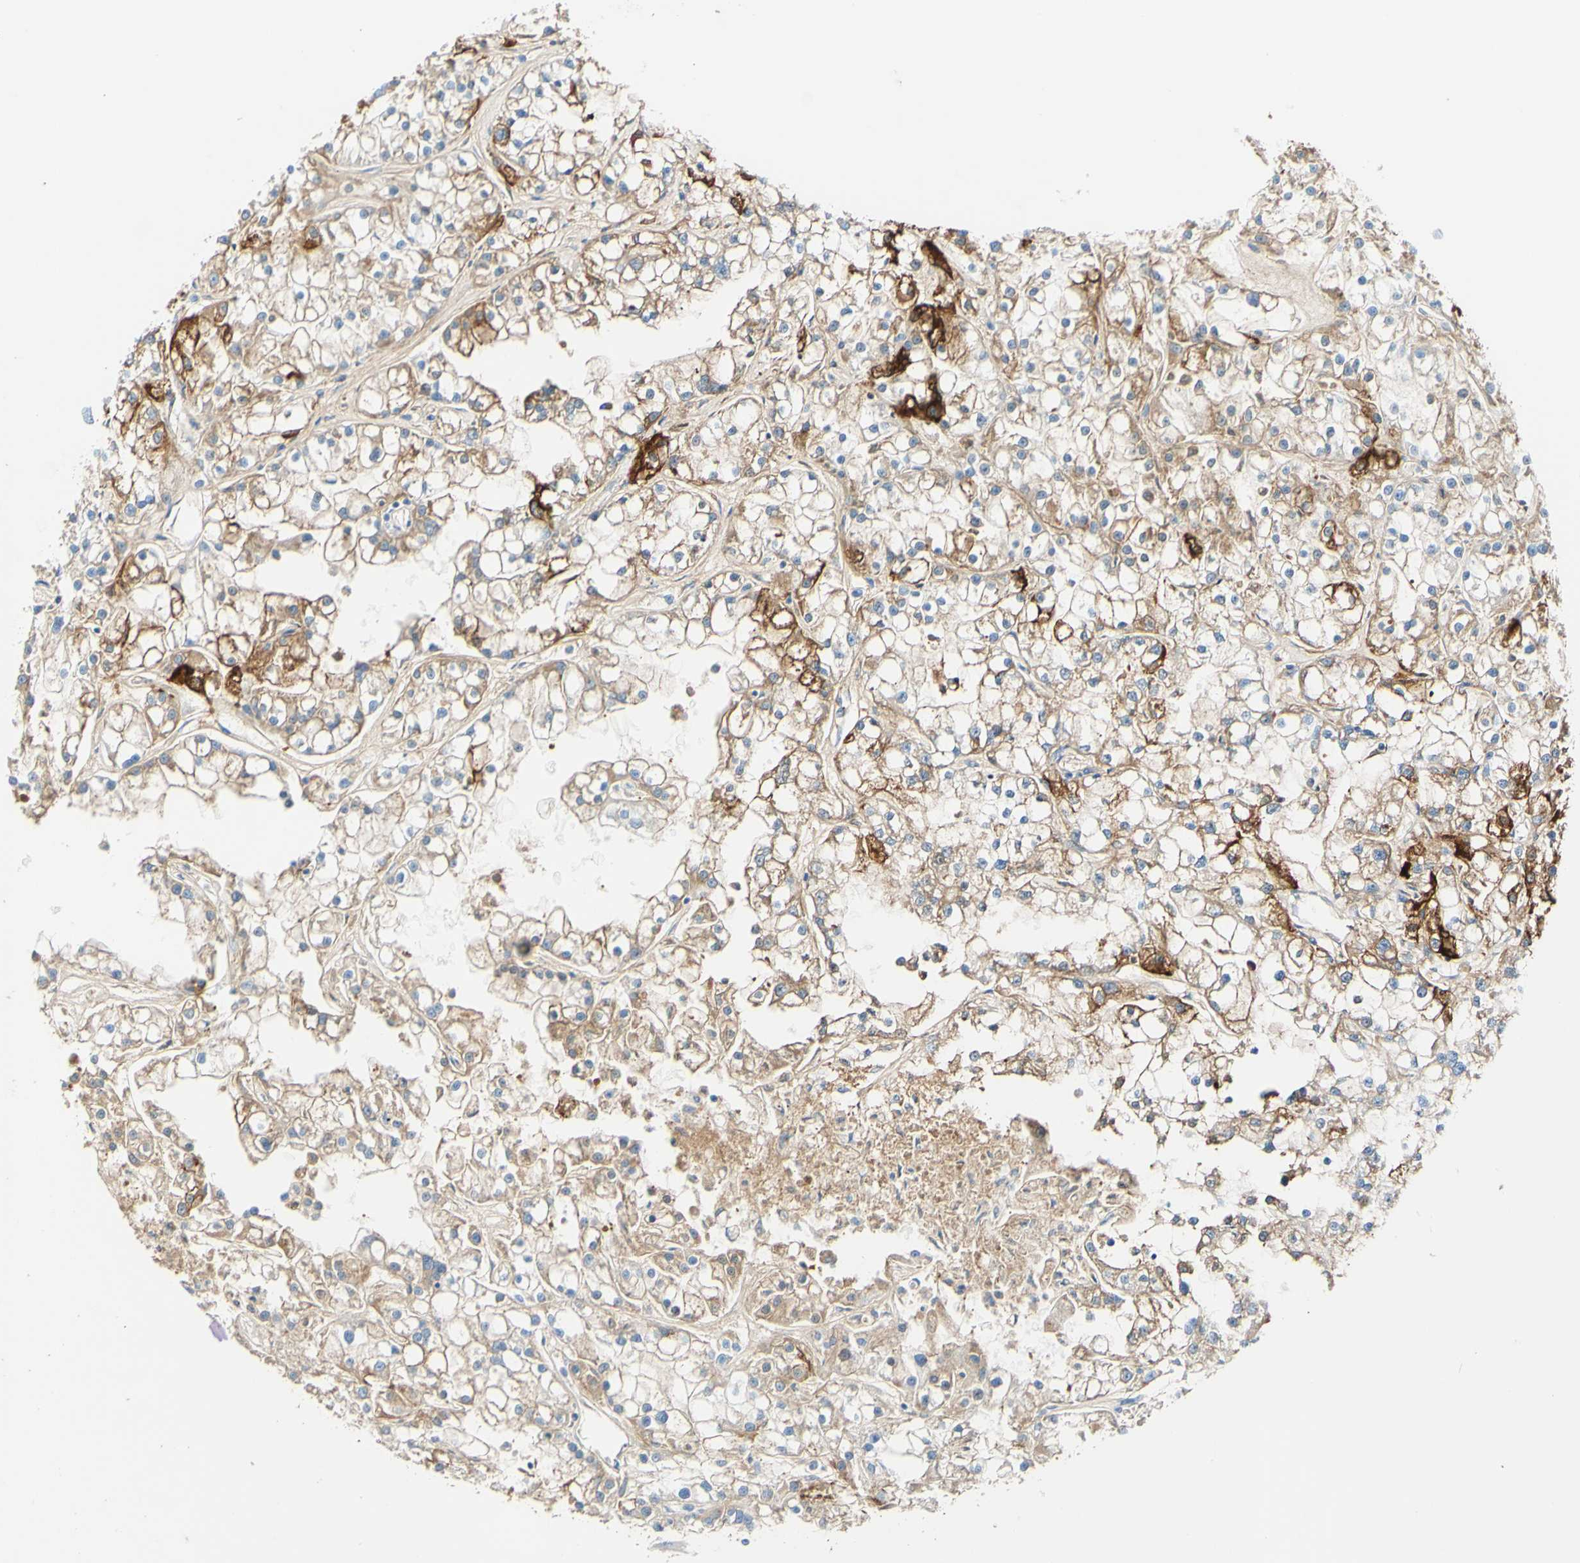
{"staining": {"intensity": "moderate", "quantity": ">75%", "location": "cytoplasmic/membranous,nuclear"}, "tissue": "renal cancer", "cell_type": "Tumor cells", "image_type": "cancer", "snomed": [{"axis": "morphology", "description": "Adenocarcinoma, NOS"}, {"axis": "topography", "description": "Kidney"}], "caption": "Protein analysis of renal cancer tissue displays moderate cytoplasmic/membranous and nuclear positivity in about >75% of tumor cells. (Stains: DAB in brown, nuclei in blue, Microscopy: brightfield microscopy at high magnification).", "gene": "PIGR", "patient": {"sex": "female", "age": 52}}